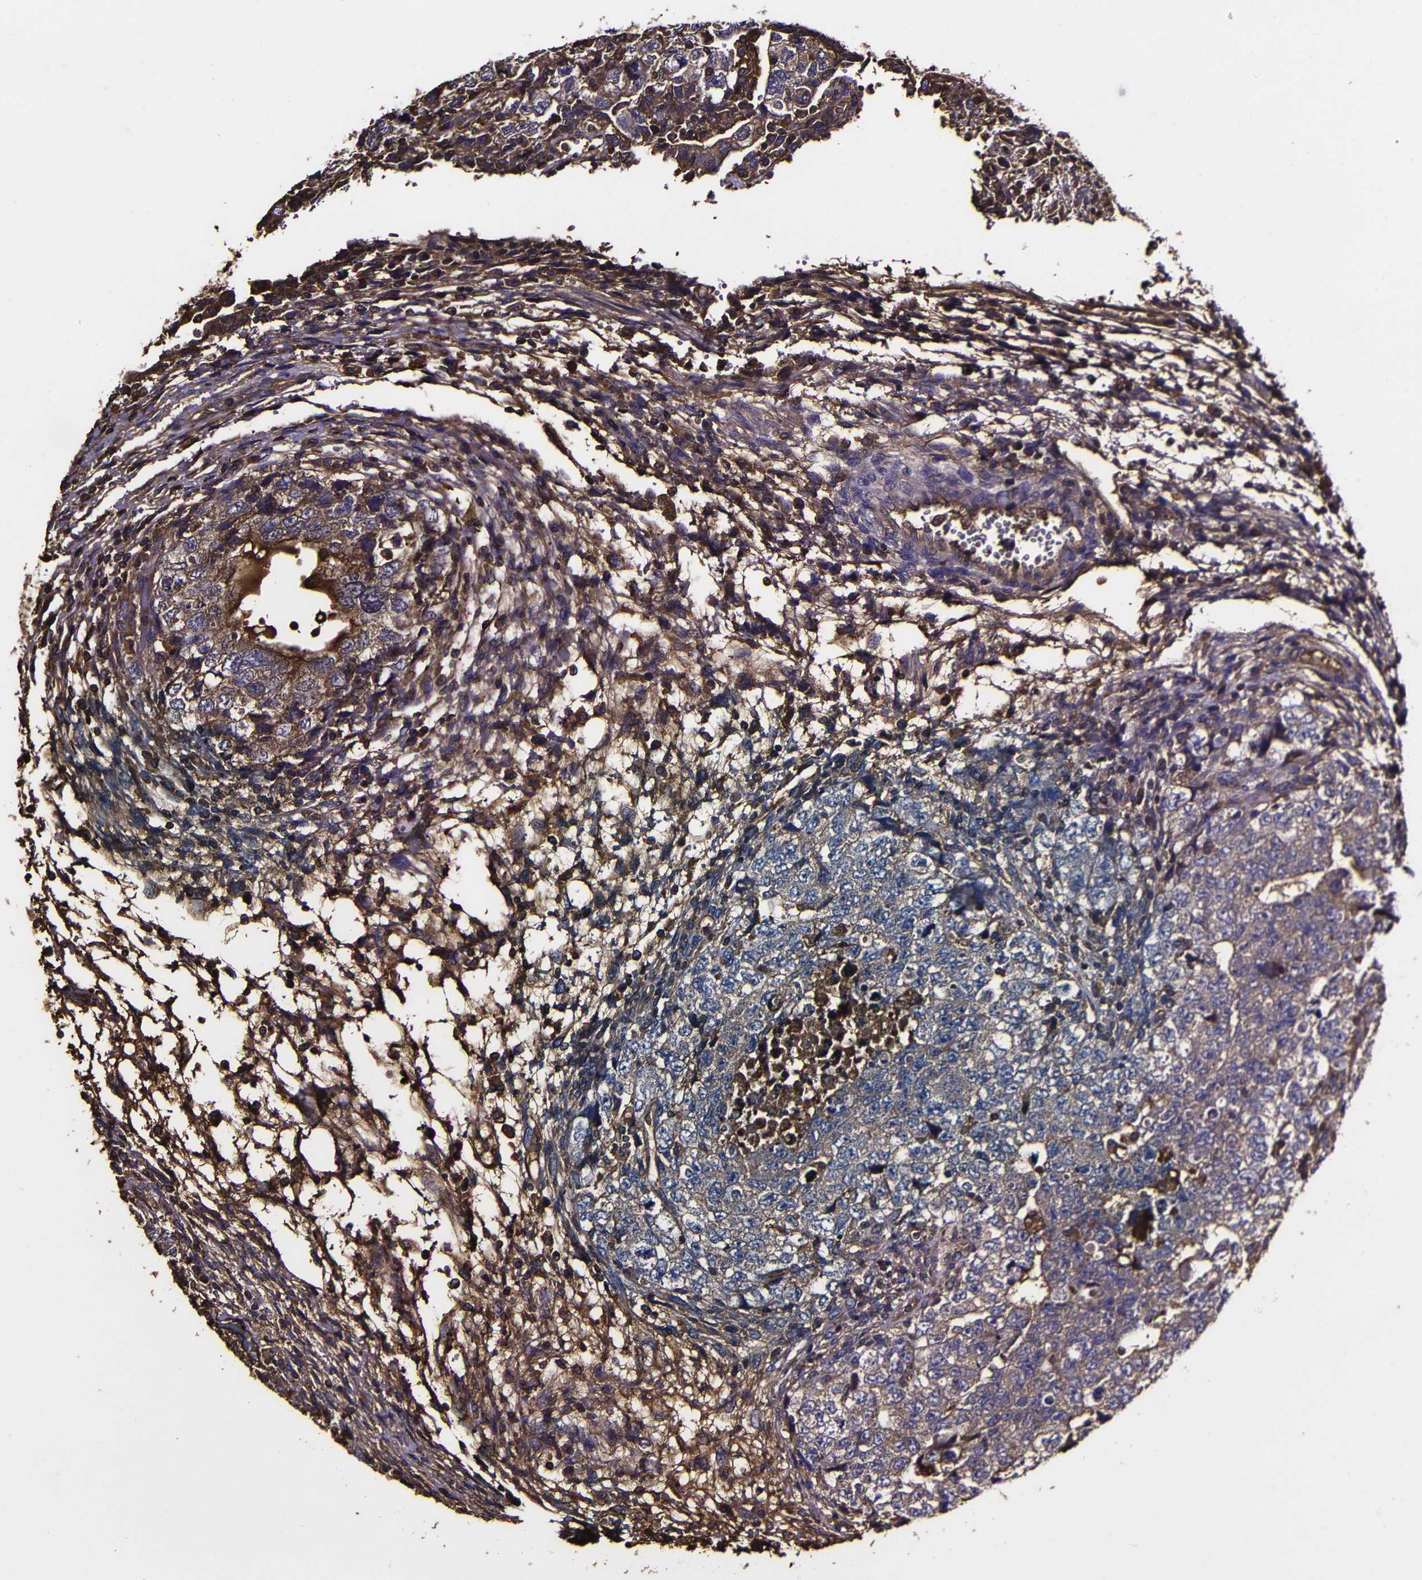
{"staining": {"intensity": "weak", "quantity": "25%-75%", "location": "cytoplasmic/membranous"}, "tissue": "testis cancer", "cell_type": "Tumor cells", "image_type": "cancer", "snomed": [{"axis": "morphology", "description": "Carcinoma, Embryonal, NOS"}, {"axis": "topography", "description": "Testis"}], "caption": "An image of testis cancer stained for a protein demonstrates weak cytoplasmic/membranous brown staining in tumor cells.", "gene": "MSN", "patient": {"sex": "male", "age": 36}}